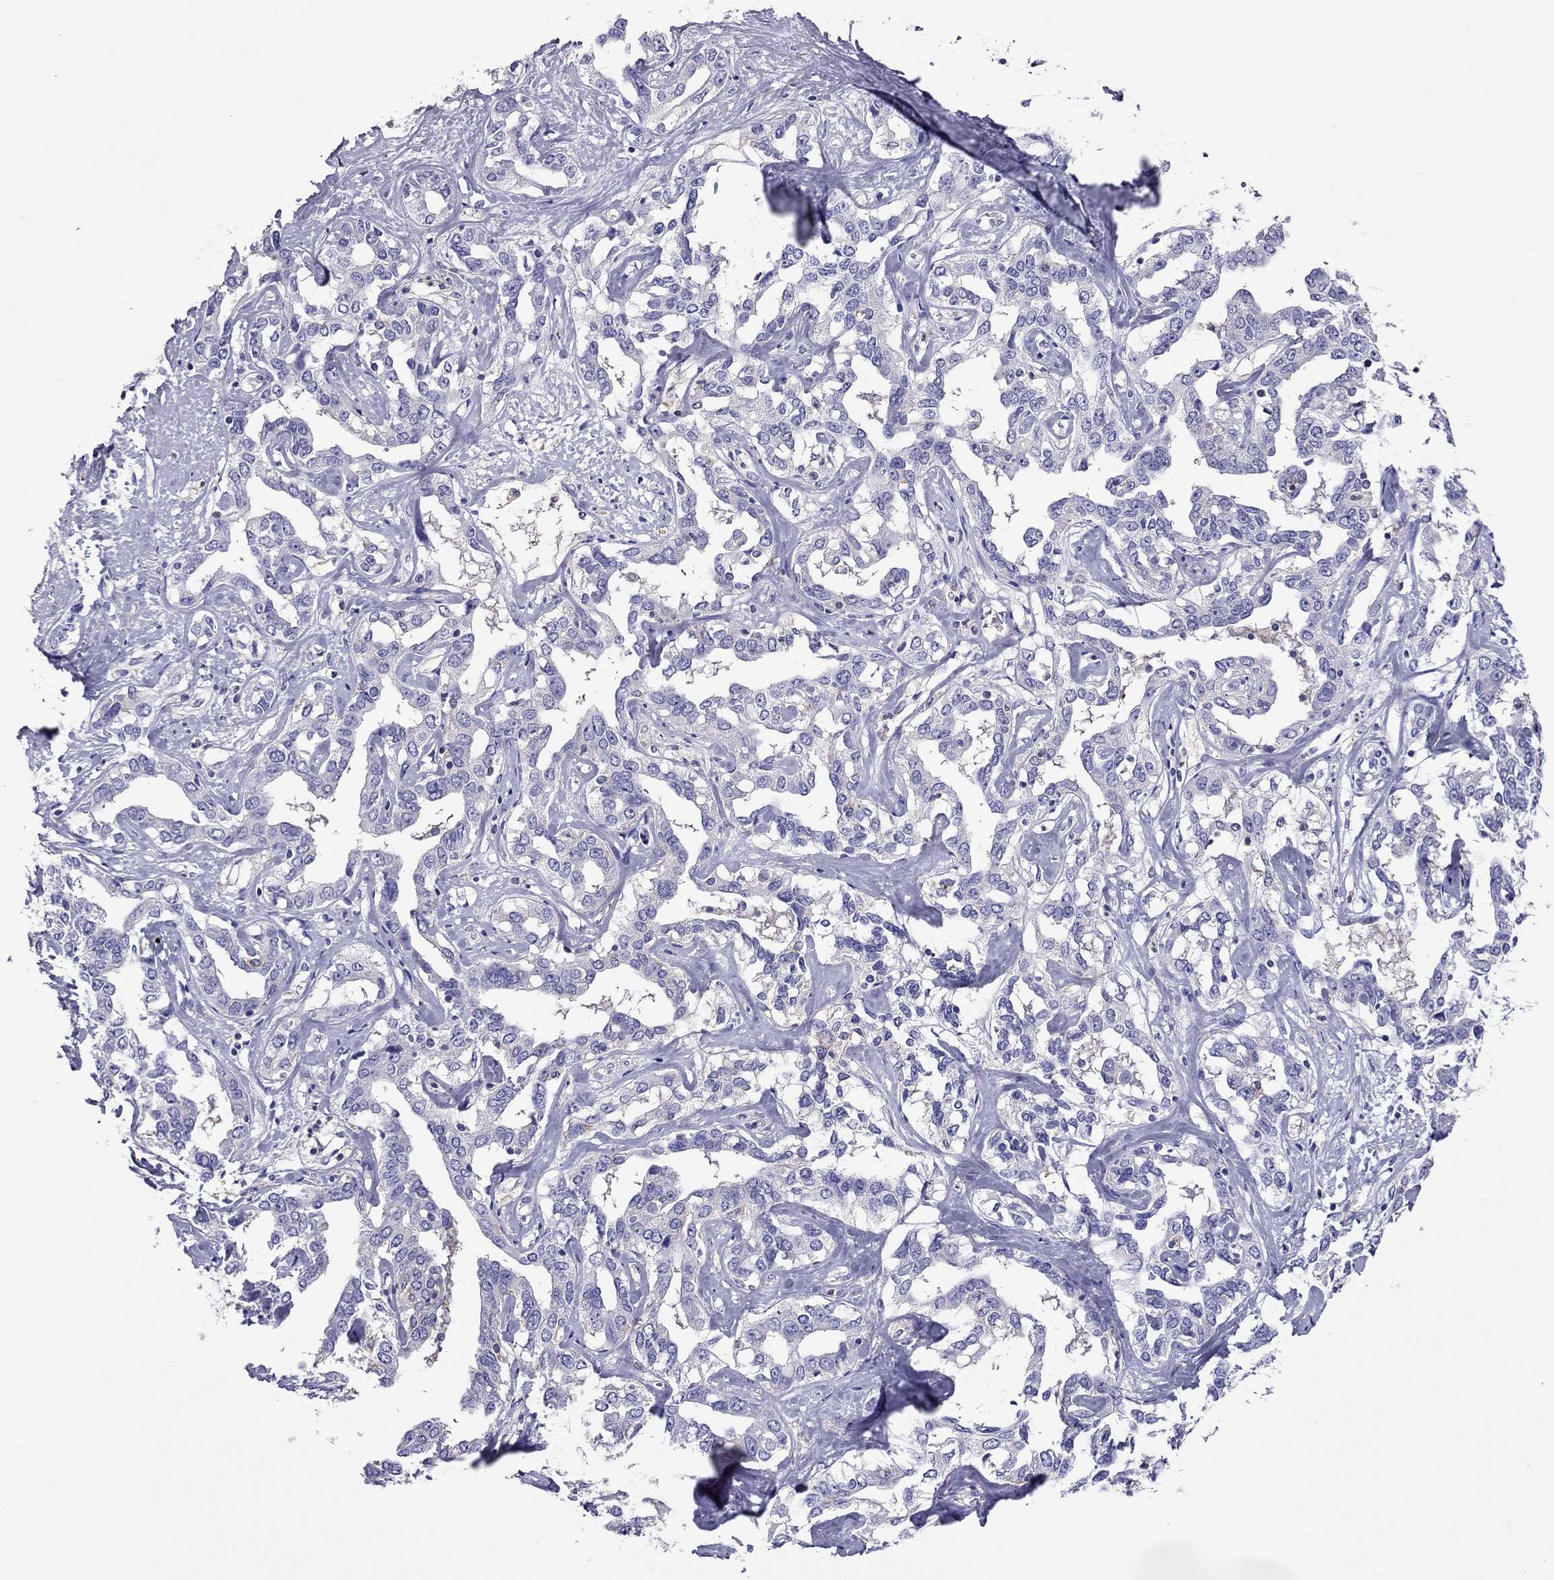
{"staining": {"intensity": "negative", "quantity": "none", "location": "none"}, "tissue": "liver cancer", "cell_type": "Tumor cells", "image_type": "cancer", "snomed": [{"axis": "morphology", "description": "Cholangiocarcinoma"}, {"axis": "topography", "description": "Liver"}], "caption": "A high-resolution micrograph shows immunohistochemistry staining of liver cancer (cholangiocarcinoma), which exhibits no significant staining in tumor cells.", "gene": "TEX22", "patient": {"sex": "male", "age": 59}}